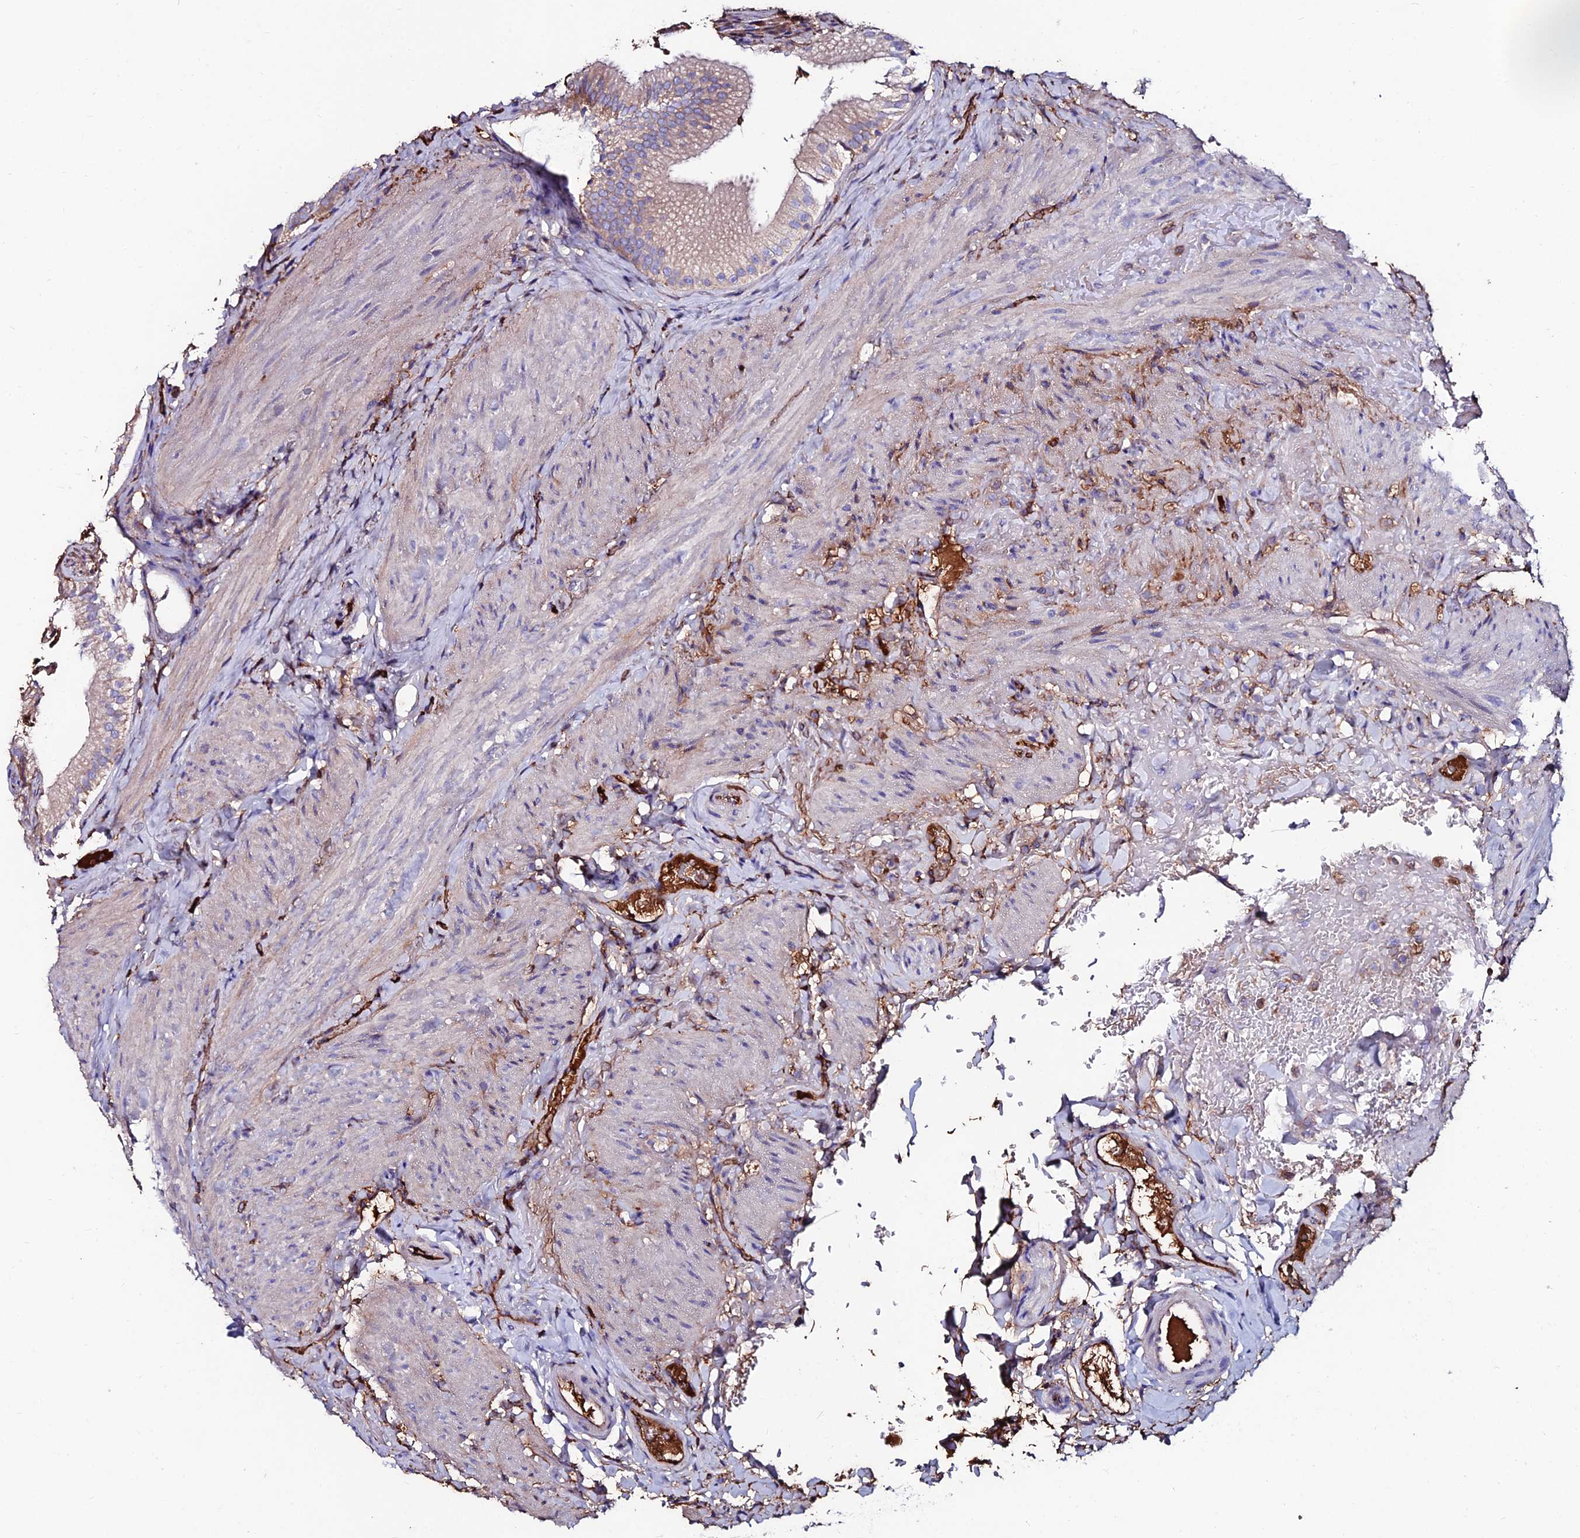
{"staining": {"intensity": "weak", "quantity": ">75%", "location": "cytoplasmic/membranous"}, "tissue": "gallbladder", "cell_type": "Glandular cells", "image_type": "normal", "snomed": [{"axis": "morphology", "description": "Normal tissue, NOS"}, {"axis": "topography", "description": "Gallbladder"}], "caption": "Protein staining shows weak cytoplasmic/membranous positivity in about >75% of glandular cells in benign gallbladder.", "gene": "SLC25A16", "patient": {"sex": "female", "age": 30}}